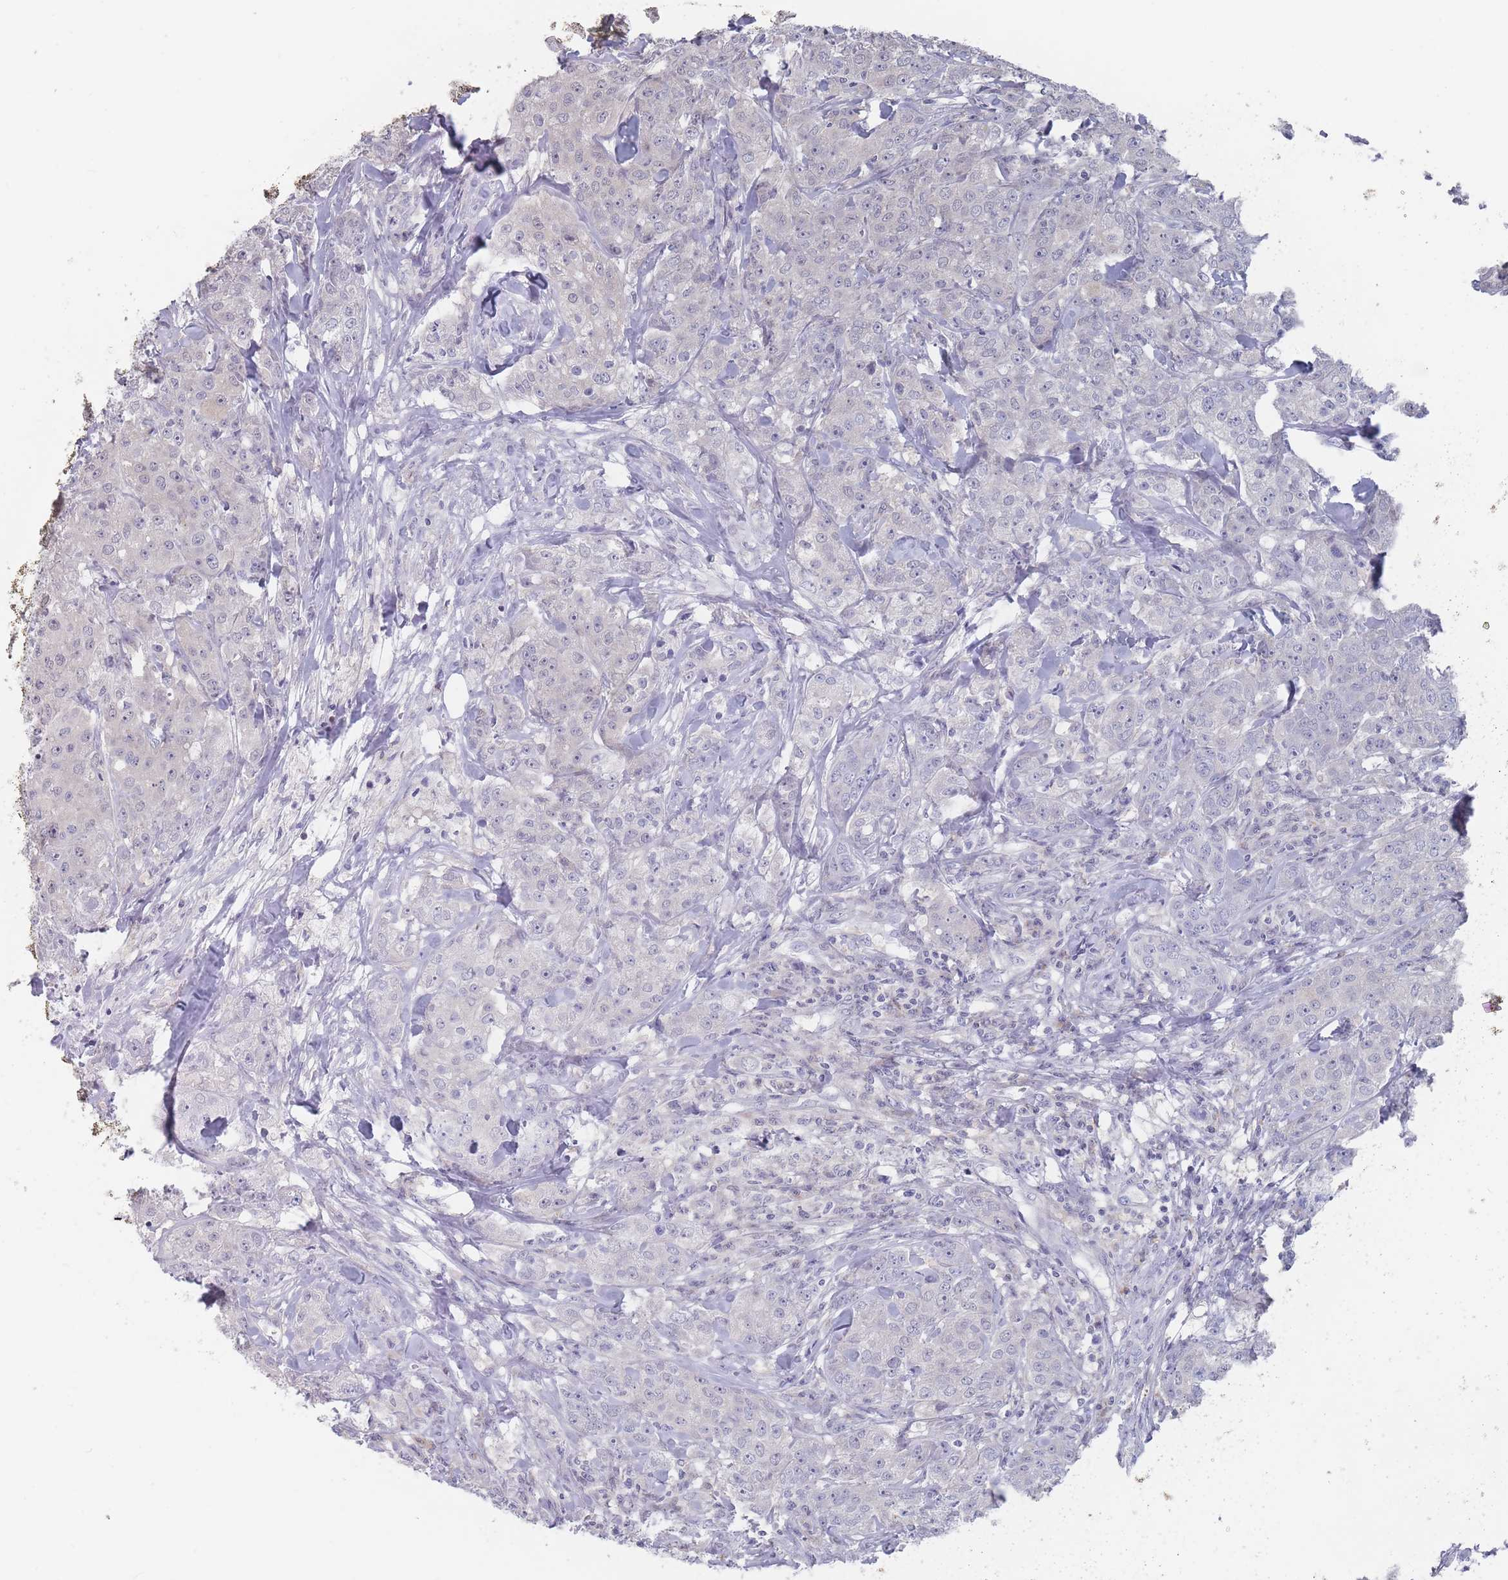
{"staining": {"intensity": "negative", "quantity": "none", "location": "none"}, "tissue": "breast cancer", "cell_type": "Tumor cells", "image_type": "cancer", "snomed": [{"axis": "morphology", "description": "Duct carcinoma"}, {"axis": "topography", "description": "Breast"}], "caption": "This is an IHC histopathology image of human breast infiltrating ductal carcinoma. There is no expression in tumor cells.", "gene": "CYP51A1", "patient": {"sex": "female", "age": 43}}